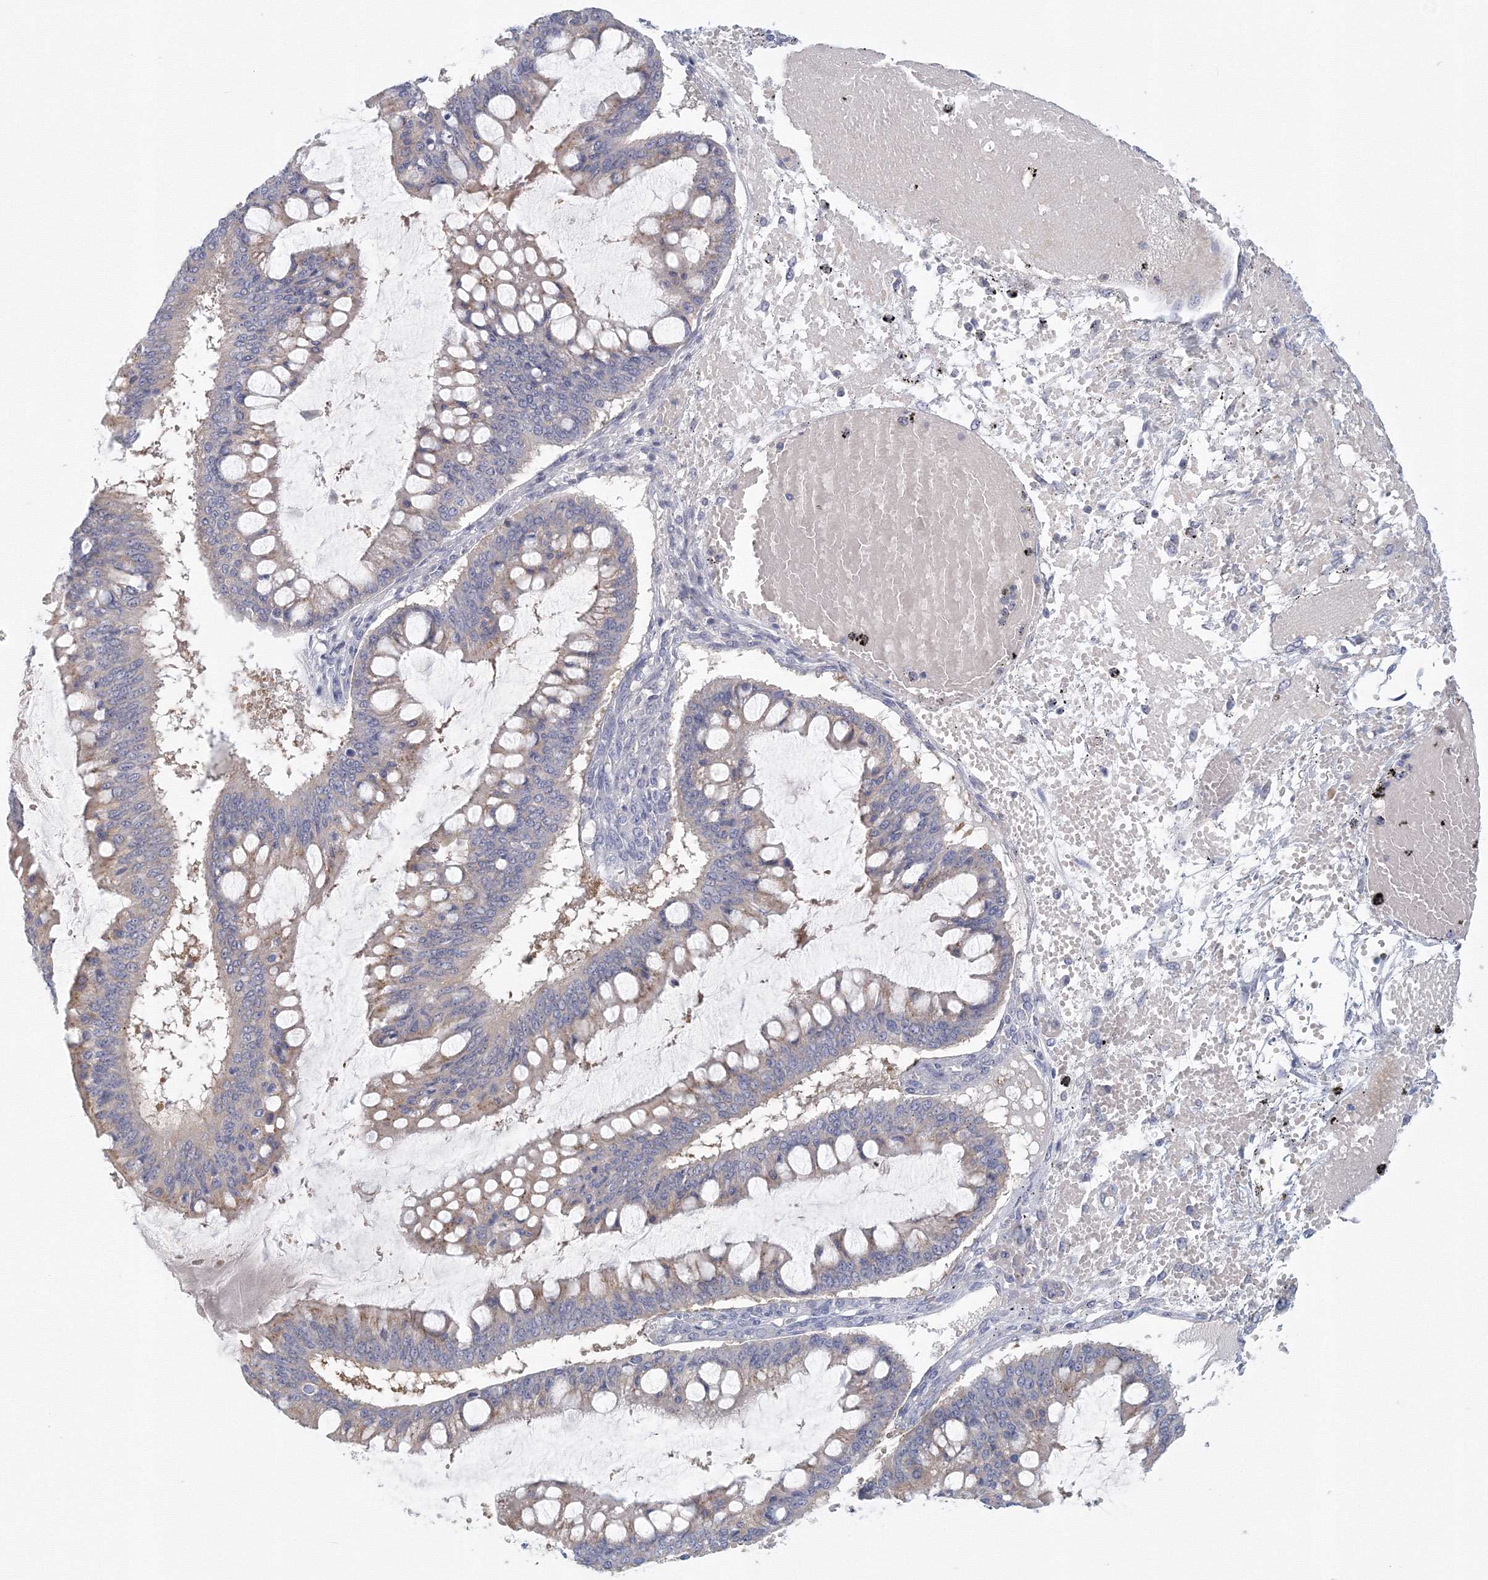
{"staining": {"intensity": "weak", "quantity": "<25%", "location": "cytoplasmic/membranous"}, "tissue": "ovarian cancer", "cell_type": "Tumor cells", "image_type": "cancer", "snomed": [{"axis": "morphology", "description": "Cystadenocarcinoma, mucinous, NOS"}, {"axis": "topography", "description": "Ovary"}], "caption": "Ovarian cancer was stained to show a protein in brown. There is no significant expression in tumor cells. The staining is performed using DAB (3,3'-diaminobenzidine) brown chromogen with nuclei counter-stained in using hematoxylin.", "gene": "TACC2", "patient": {"sex": "female", "age": 73}}